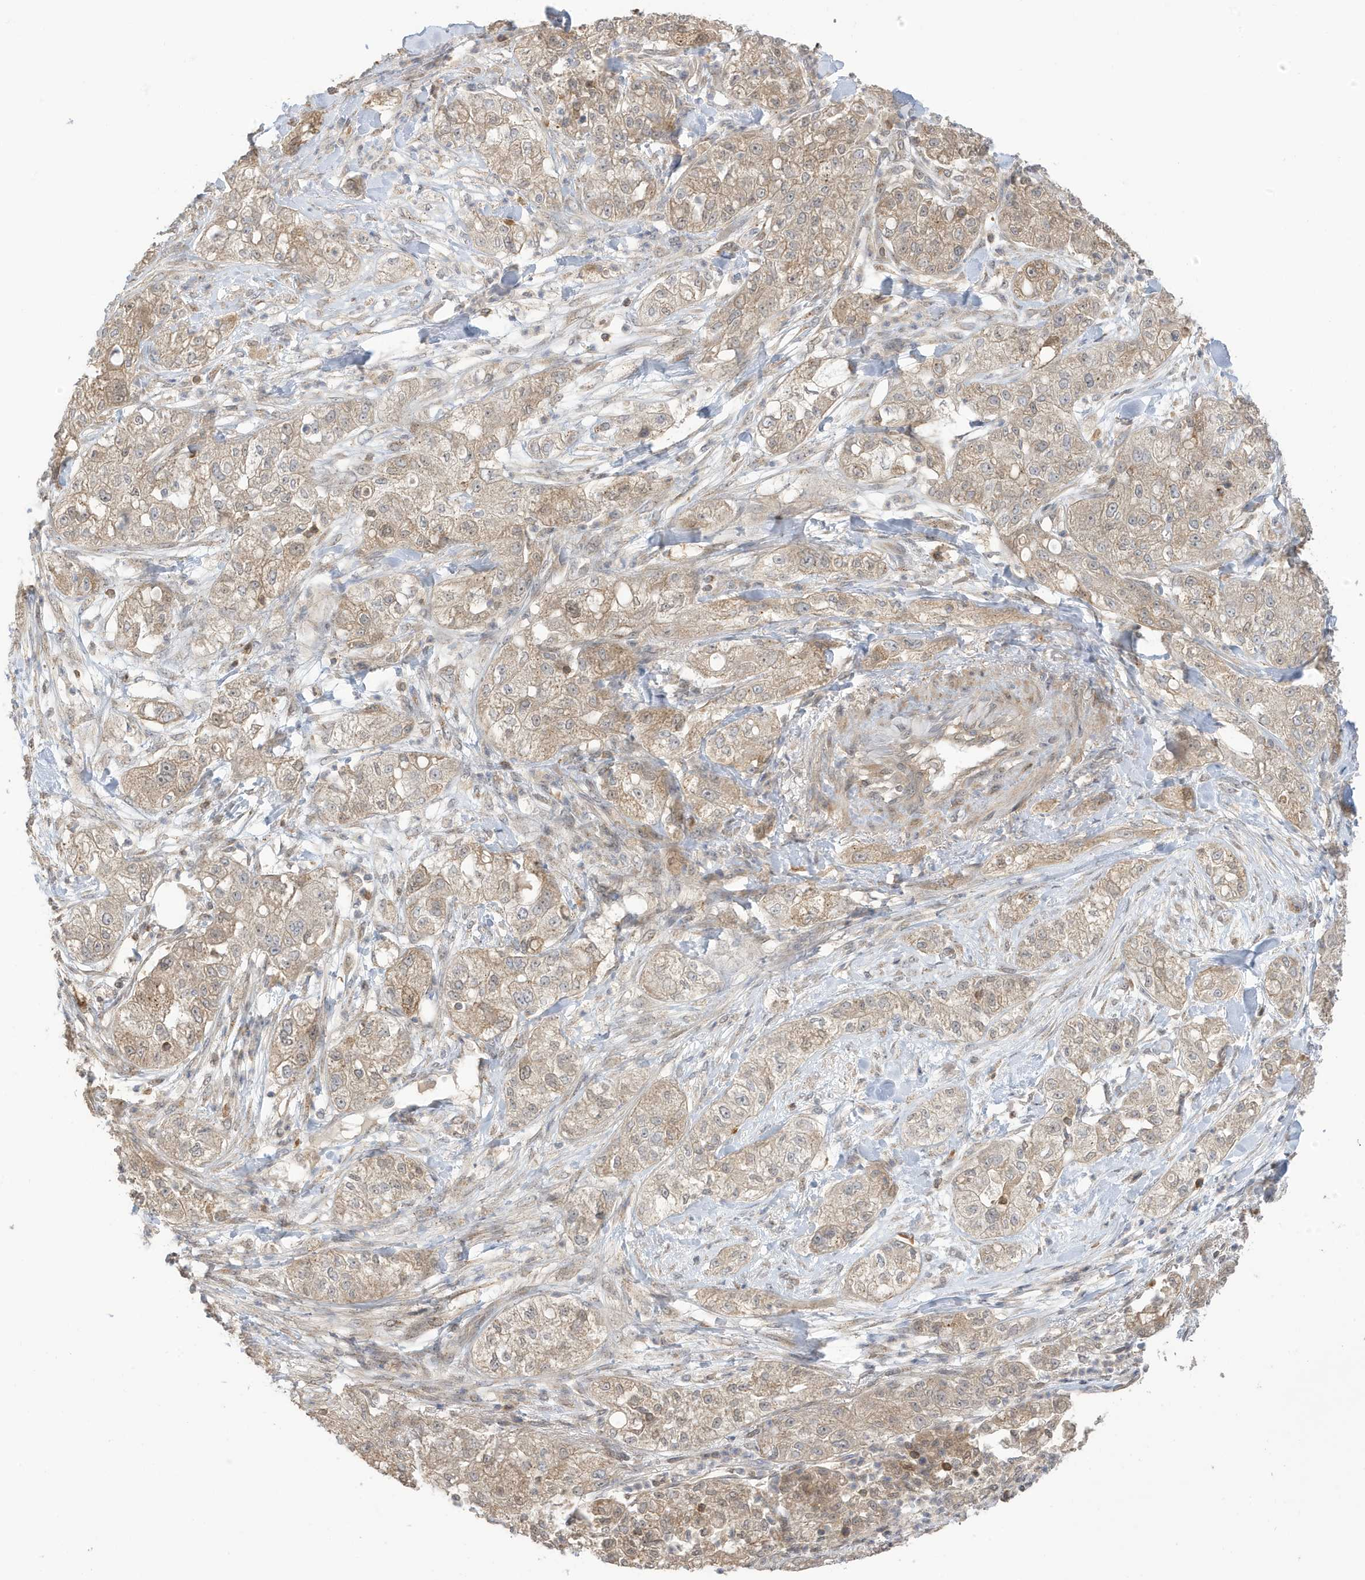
{"staining": {"intensity": "weak", "quantity": ">75%", "location": "cytoplasmic/membranous"}, "tissue": "pancreatic cancer", "cell_type": "Tumor cells", "image_type": "cancer", "snomed": [{"axis": "morphology", "description": "Adenocarcinoma, NOS"}, {"axis": "topography", "description": "Pancreas"}], "caption": "Adenocarcinoma (pancreatic) stained with a protein marker reveals weak staining in tumor cells.", "gene": "TAB3", "patient": {"sex": "female", "age": 78}}